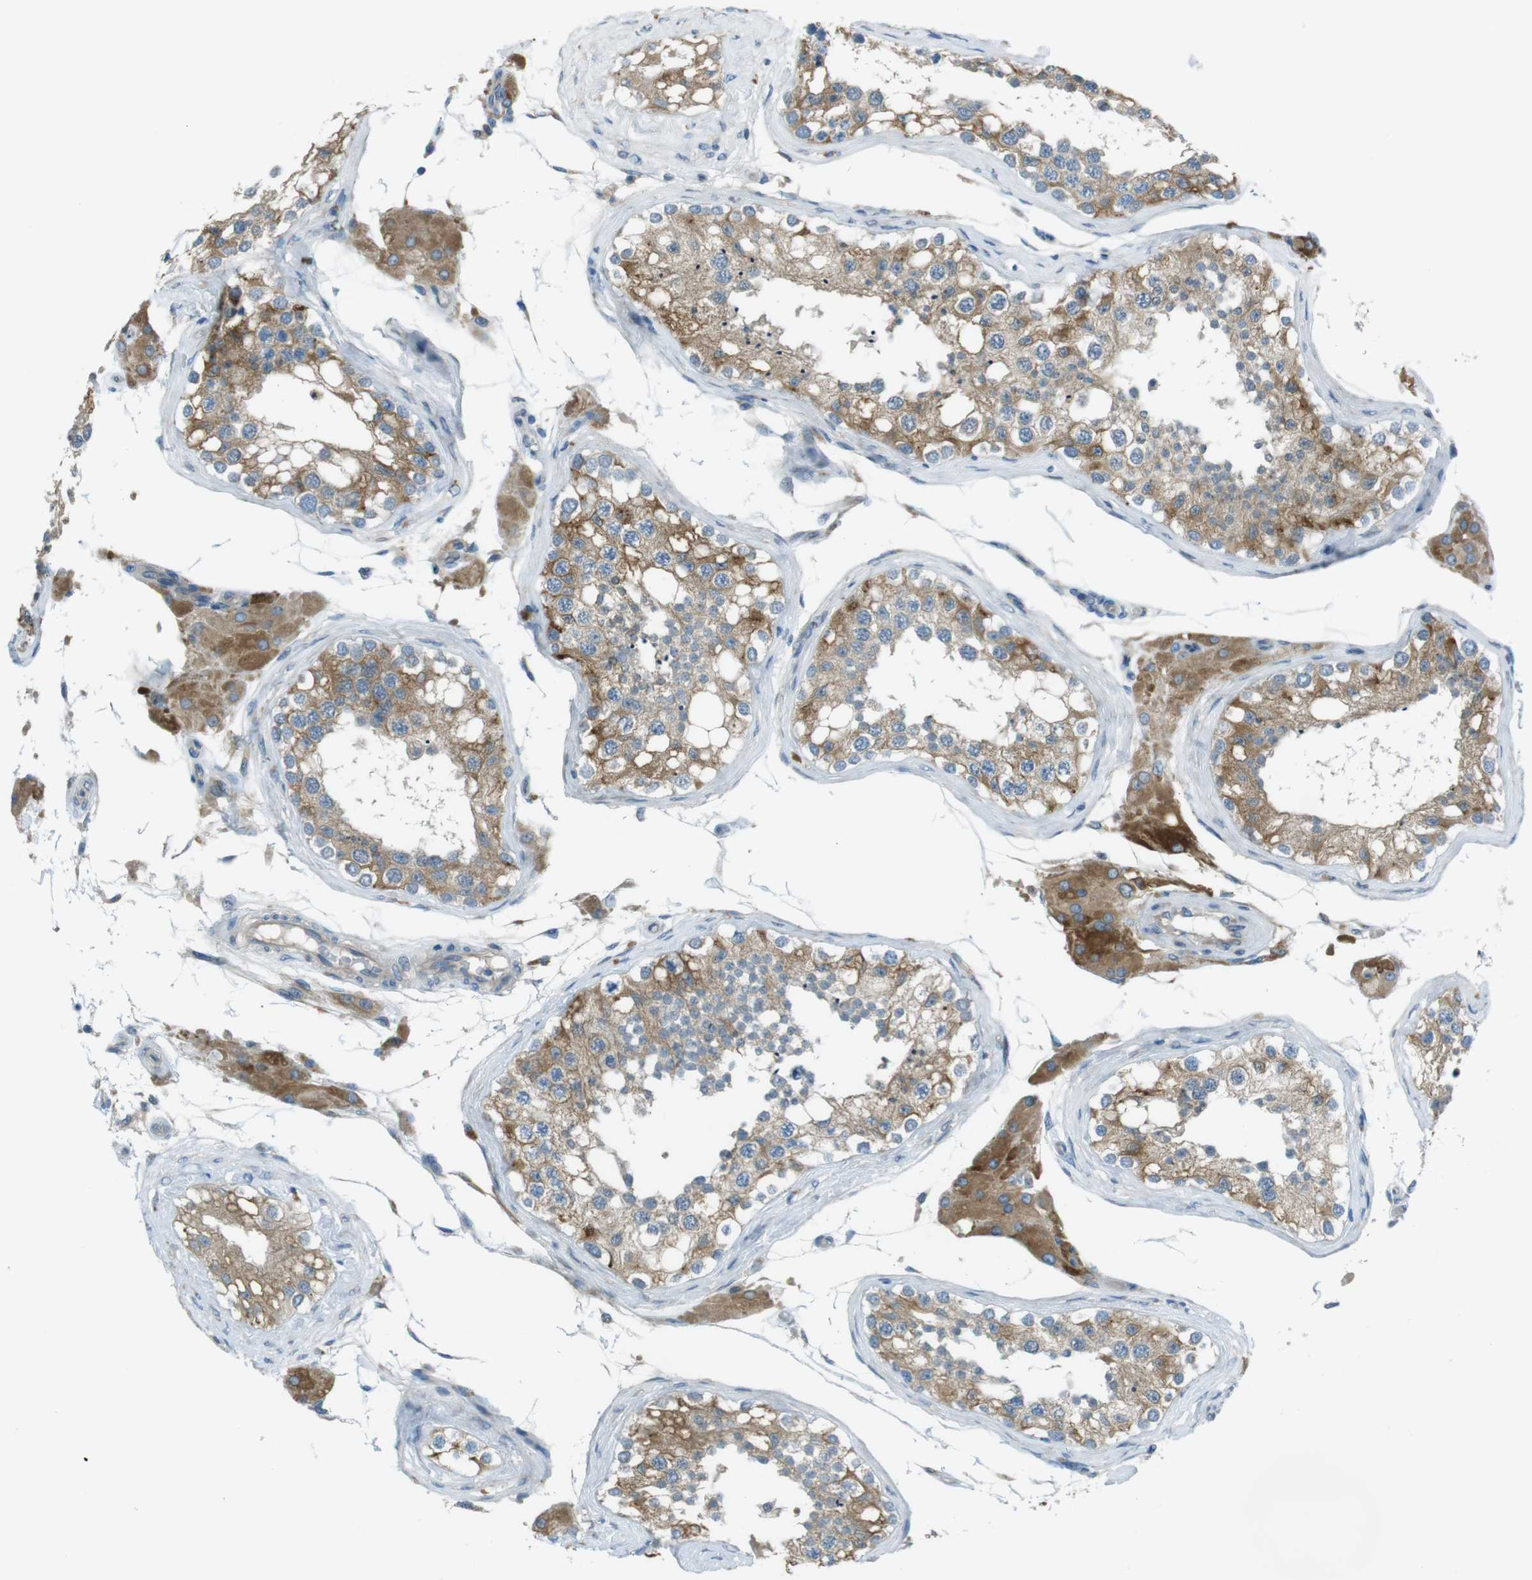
{"staining": {"intensity": "moderate", "quantity": ">75%", "location": "cytoplasmic/membranous"}, "tissue": "testis", "cell_type": "Cells in seminiferous ducts", "image_type": "normal", "snomed": [{"axis": "morphology", "description": "Normal tissue, NOS"}, {"axis": "topography", "description": "Testis"}], "caption": "Brown immunohistochemical staining in unremarkable testis shows moderate cytoplasmic/membranous staining in approximately >75% of cells in seminiferous ducts.", "gene": "TMEM41B", "patient": {"sex": "male", "age": 68}}